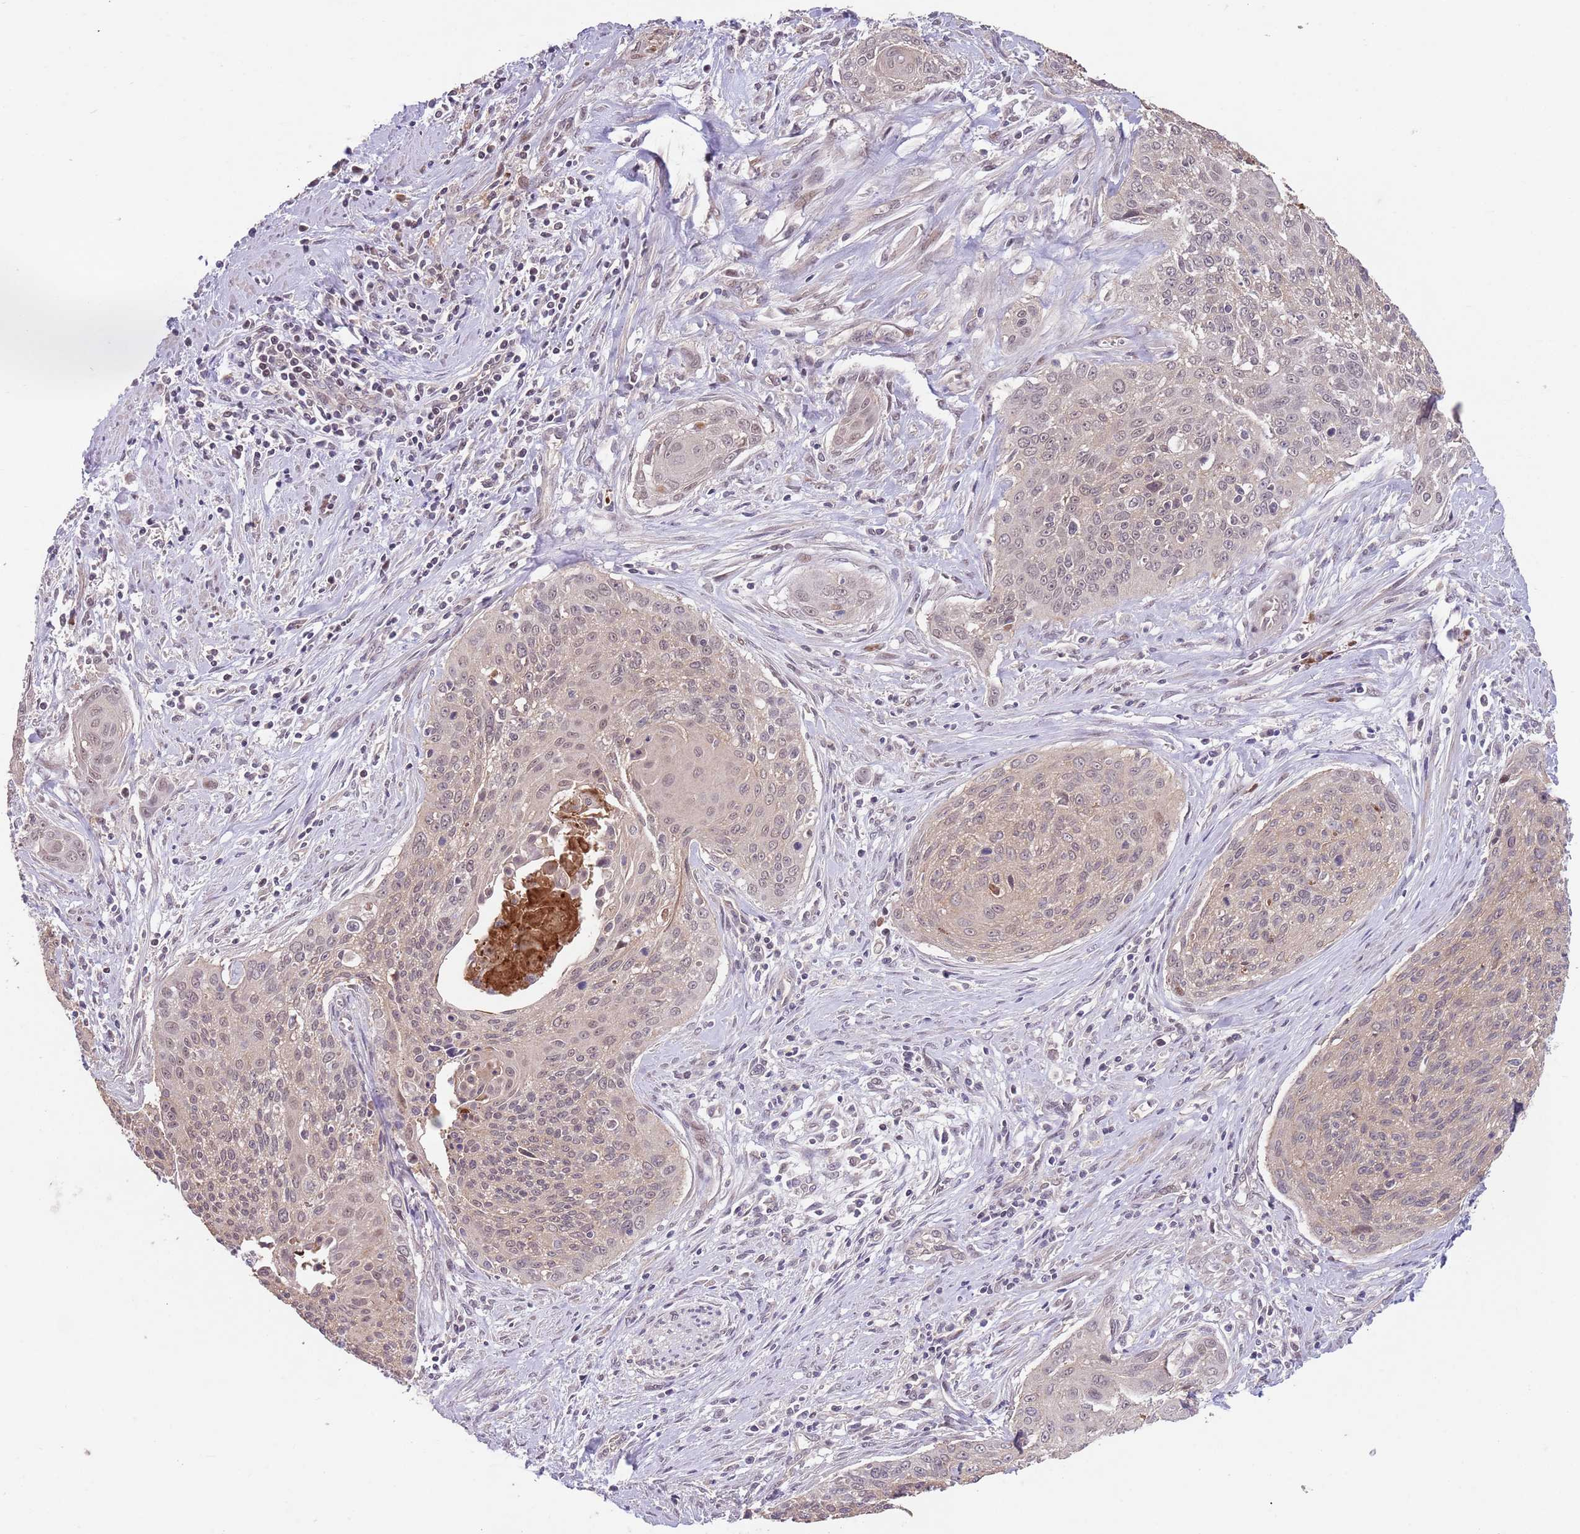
{"staining": {"intensity": "moderate", "quantity": "25%-75%", "location": "cytoplasmic/membranous,nuclear"}, "tissue": "cervical cancer", "cell_type": "Tumor cells", "image_type": "cancer", "snomed": [{"axis": "morphology", "description": "Squamous cell carcinoma, NOS"}, {"axis": "topography", "description": "Cervix"}], "caption": "Human cervical cancer stained with a brown dye demonstrates moderate cytoplasmic/membranous and nuclear positive staining in about 25%-75% of tumor cells.", "gene": "MEI1", "patient": {"sex": "female", "age": 55}}